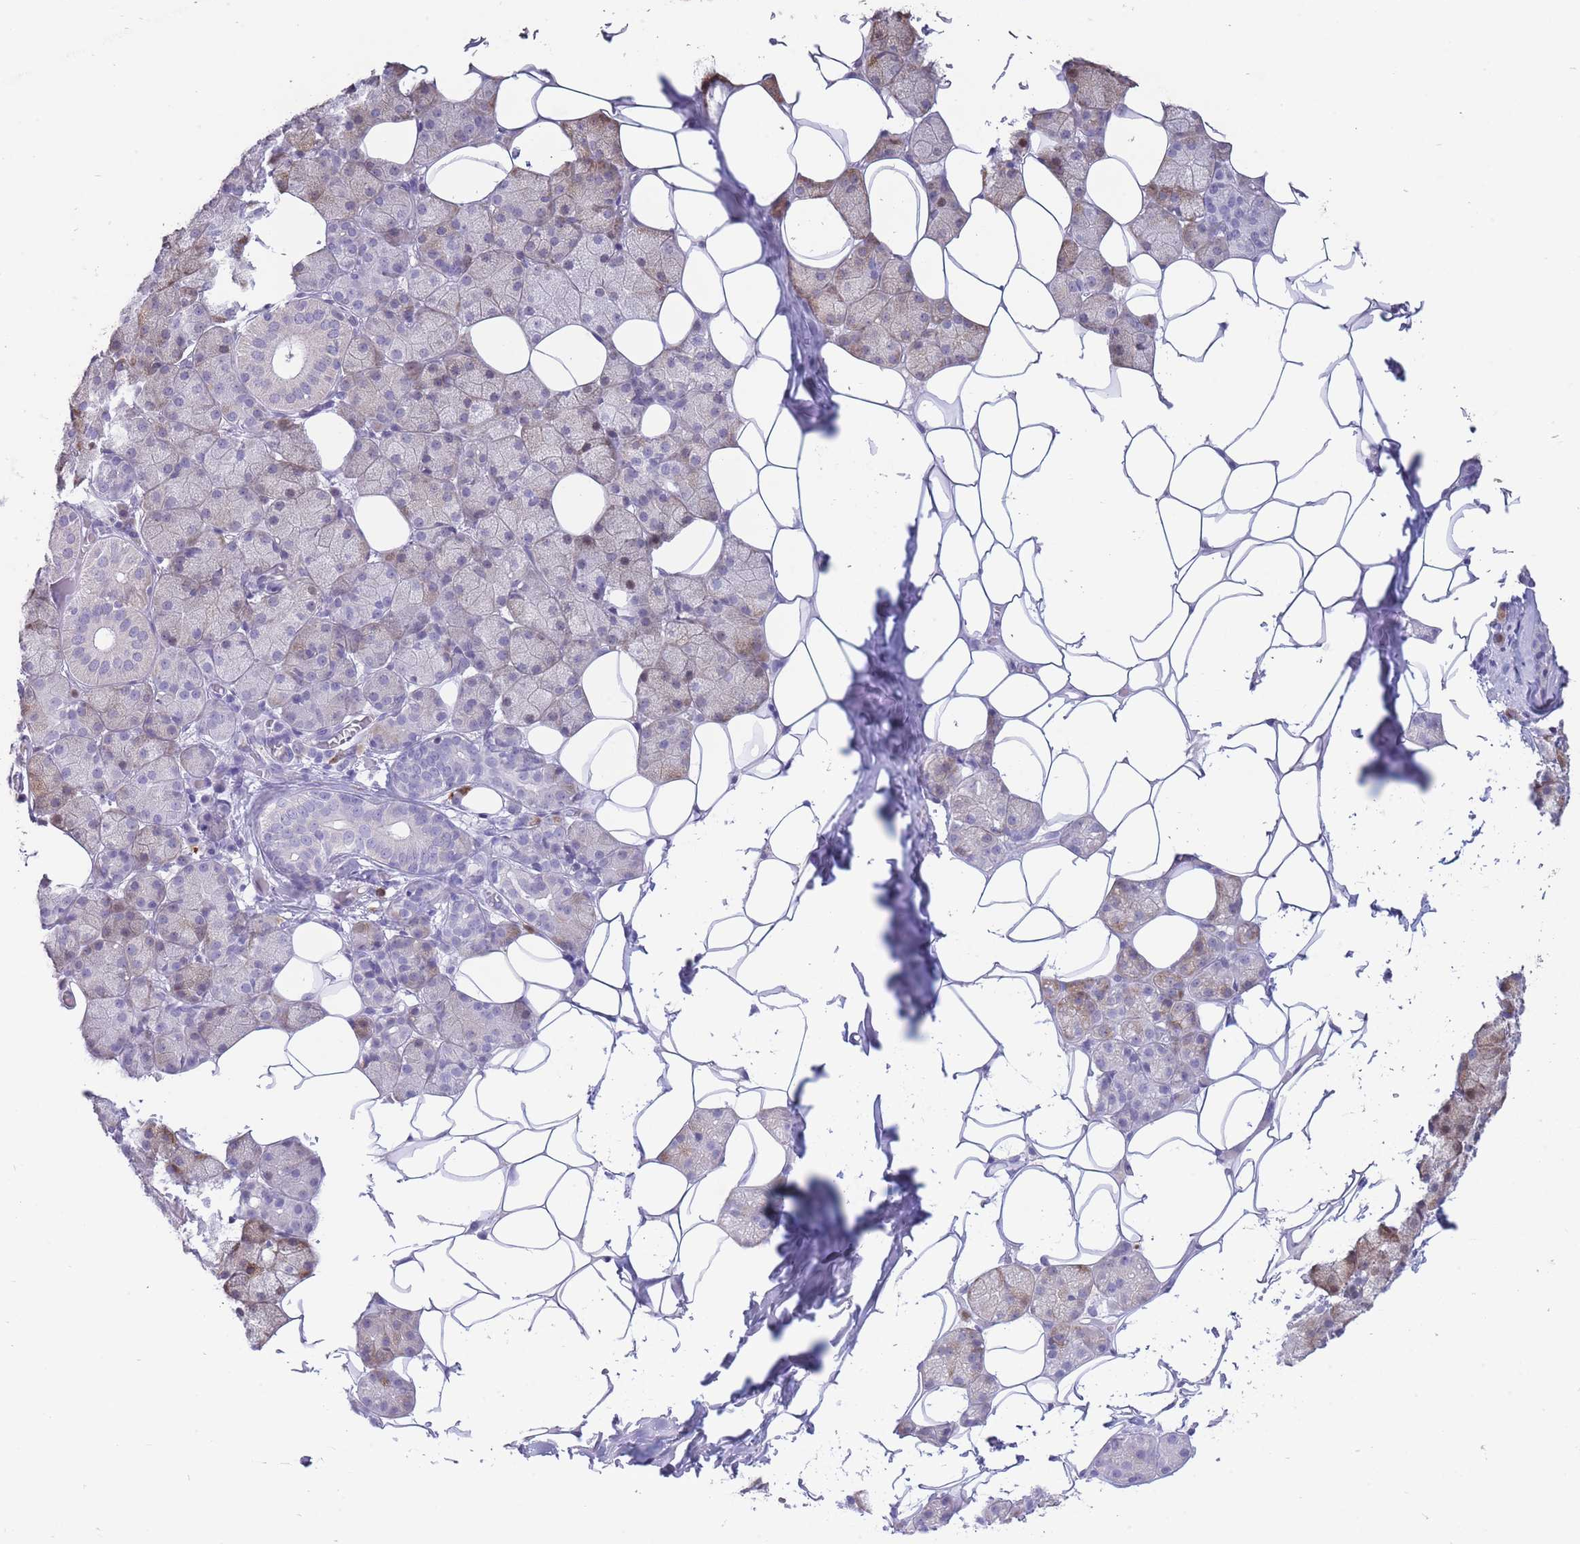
{"staining": {"intensity": "weak", "quantity": "<25%", "location": "cytoplasmic/membranous"}, "tissue": "salivary gland", "cell_type": "Glandular cells", "image_type": "normal", "snomed": [{"axis": "morphology", "description": "Normal tissue, NOS"}, {"axis": "topography", "description": "Salivary gland"}], "caption": "Micrograph shows no significant protein positivity in glandular cells of unremarkable salivary gland.", "gene": "ASAP3", "patient": {"sex": "female", "age": 33}}